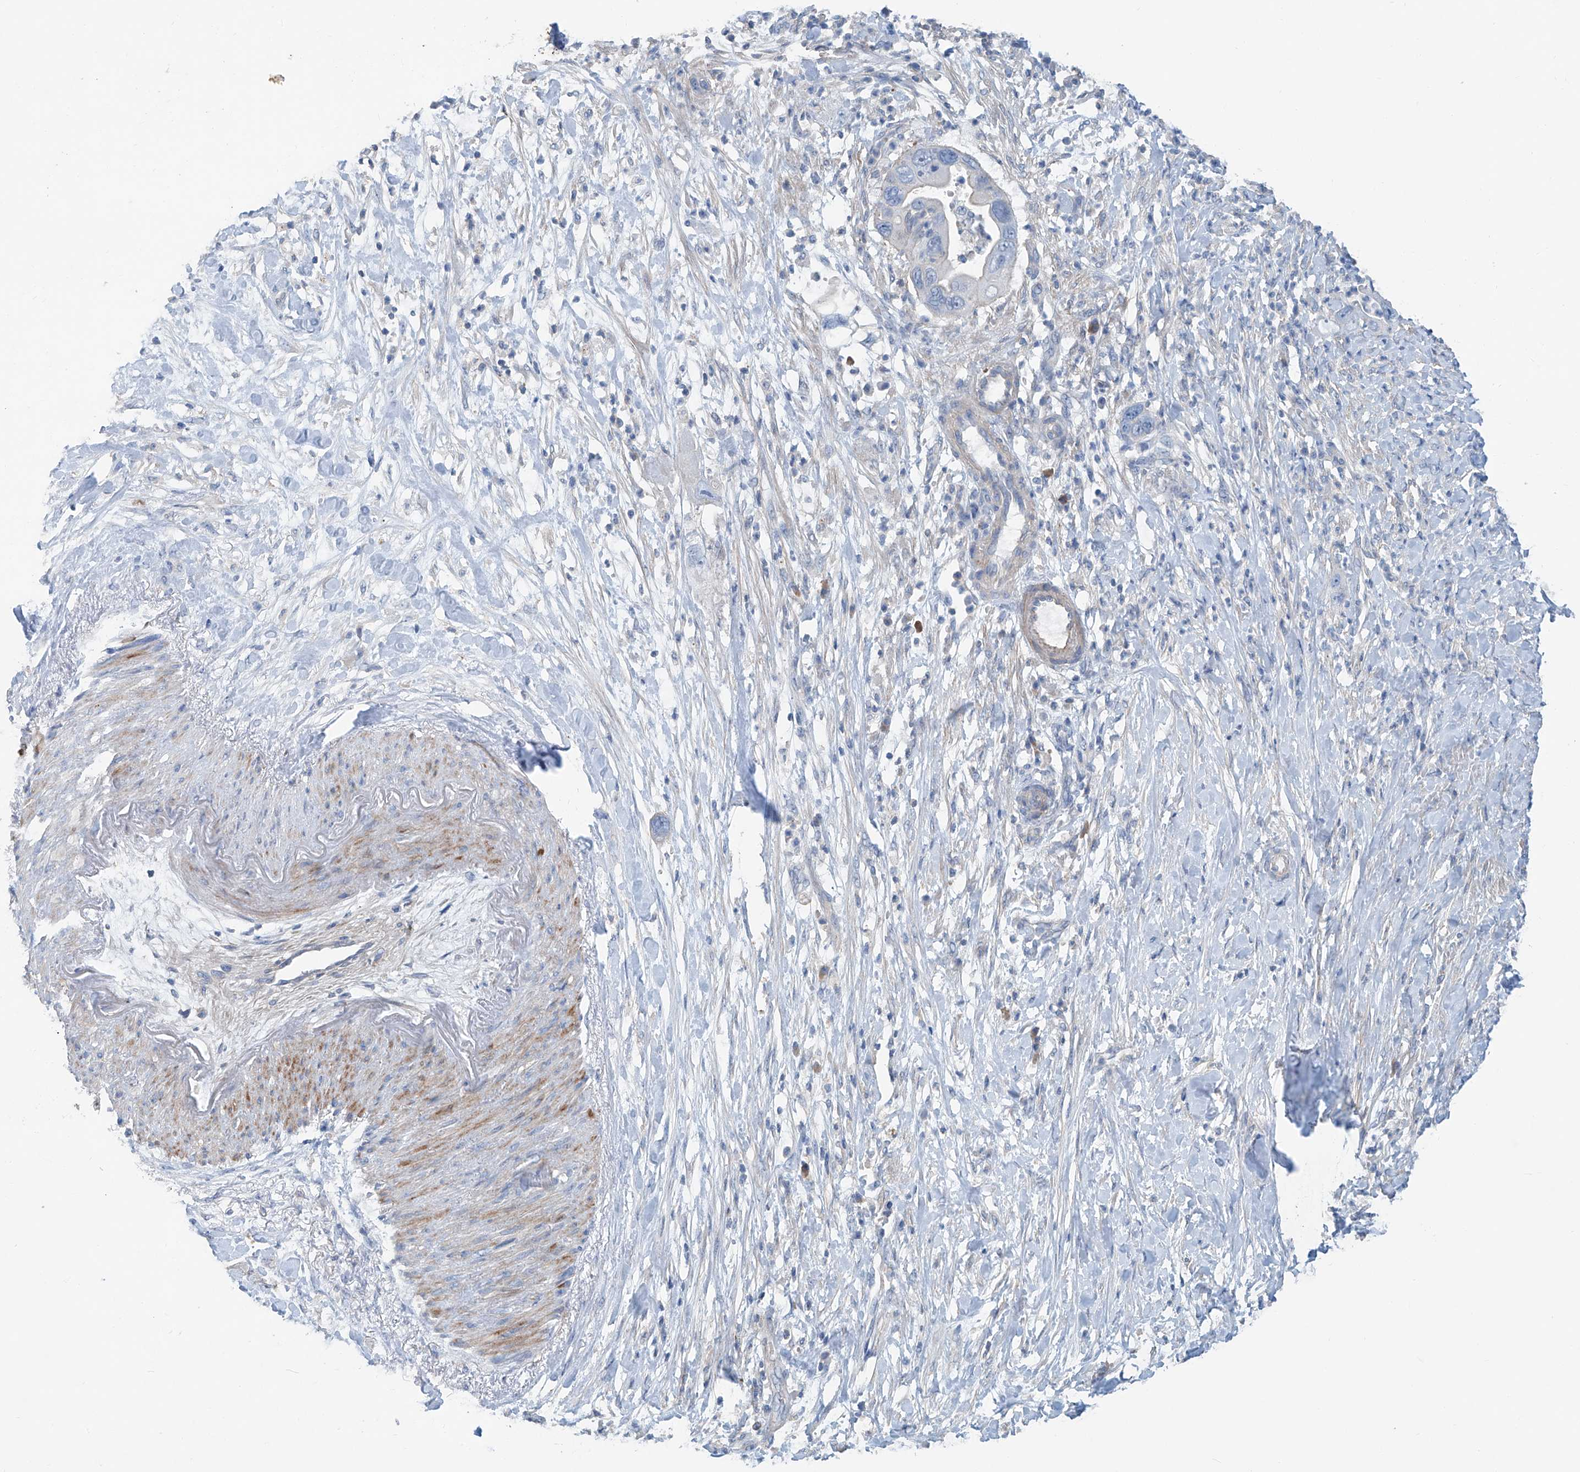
{"staining": {"intensity": "negative", "quantity": "none", "location": "none"}, "tissue": "pancreatic cancer", "cell_type": "Tumor cells", "image_type": "cancer", "snomed": [{"axis": "morphology", "description": "Adenocarcinoma, NOS"}, {"axis": "topography", "description": "Pancreas"}], "caption": "A histopathology image of human adenocarcinoma (pancreatic) is negative for staining in tumor cells.", "gene": "ANKRD34A", "patient": {"sex": "female", "age": 71}}